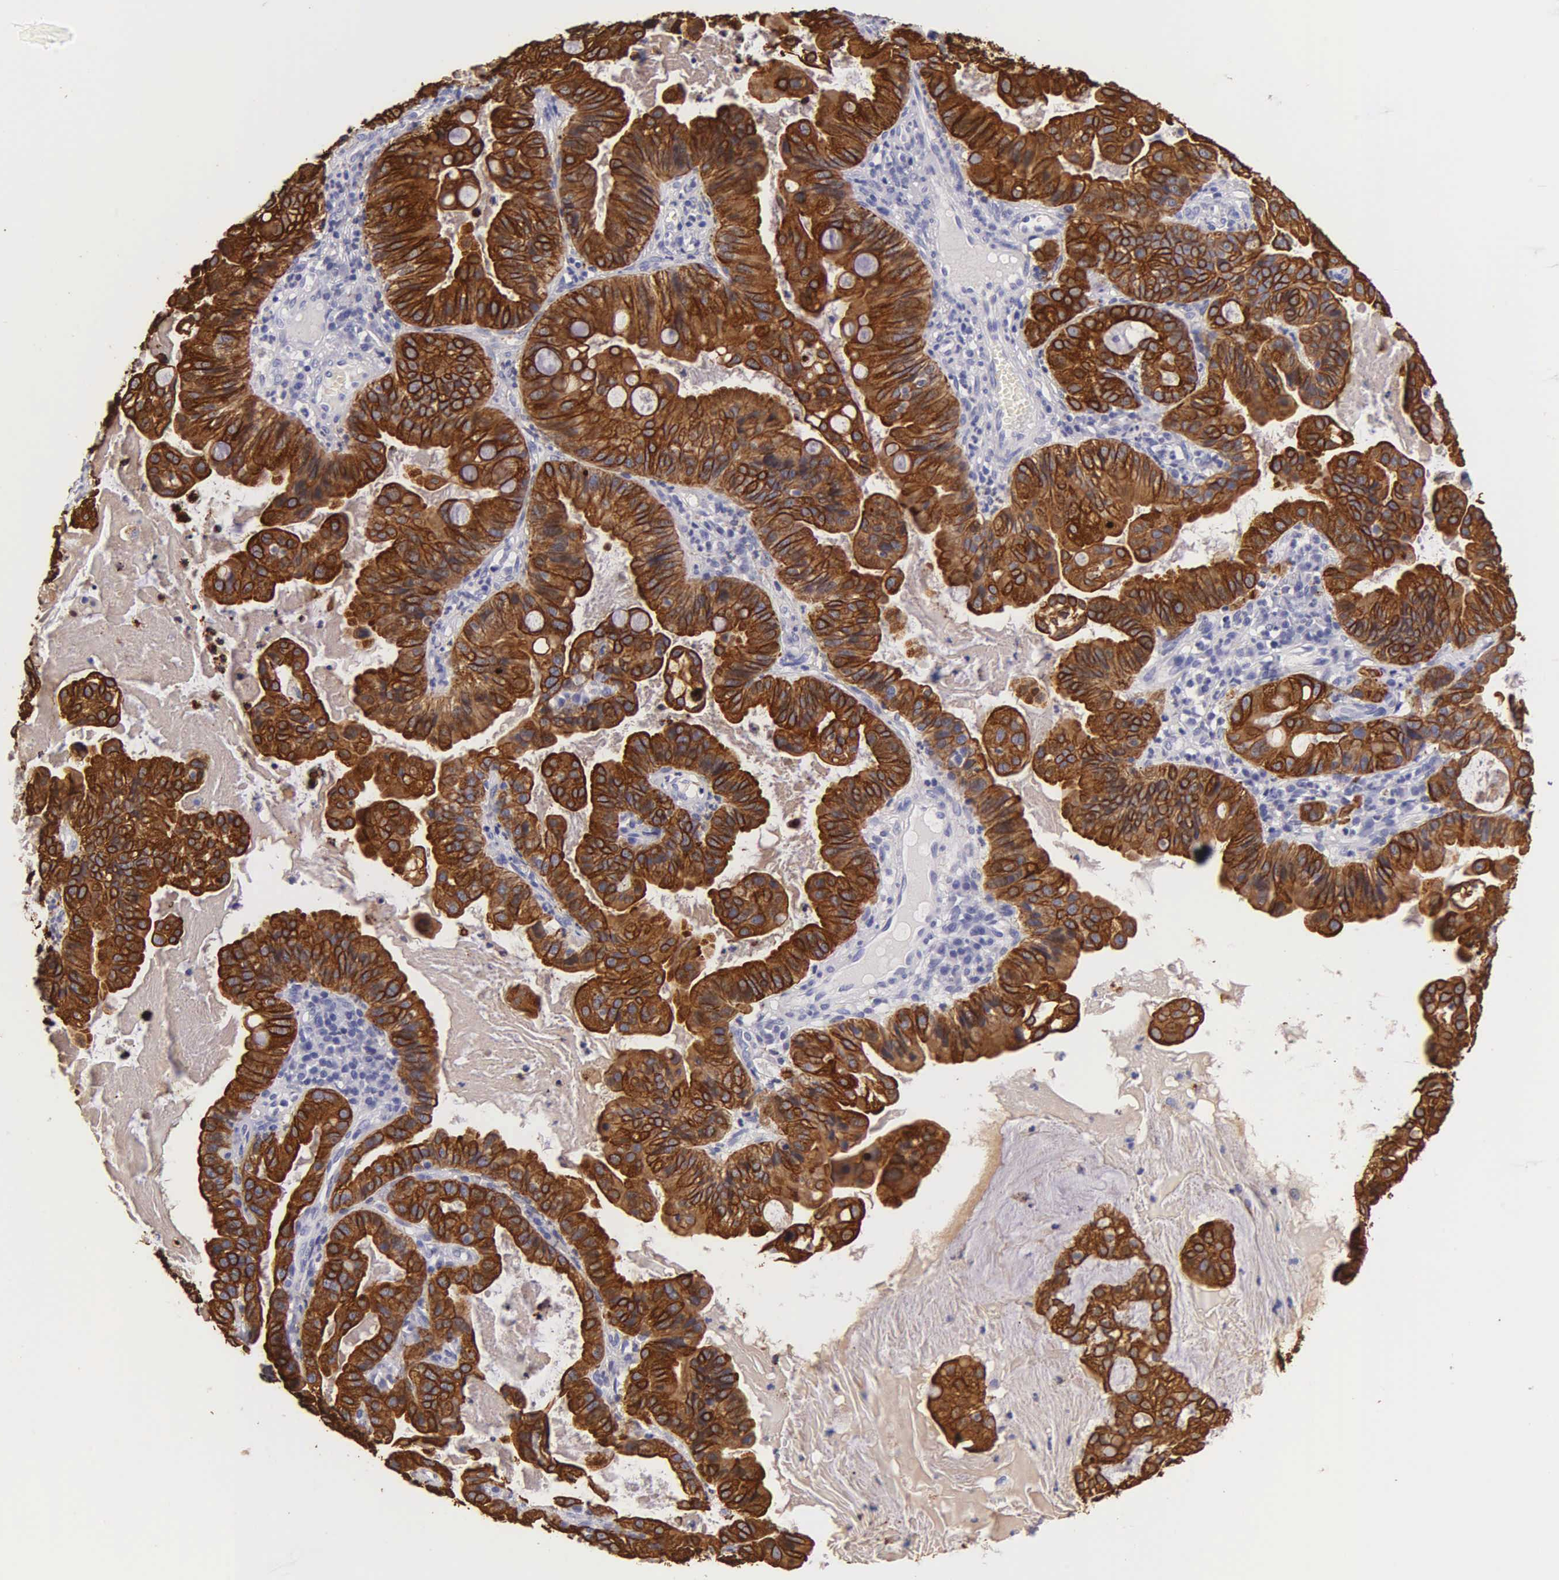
{"staining": {"intensity": "strong", "quantity": ">75%", "location": "cytoplasmic/membranous"}, "tissue": "cervical cancer", "cell_type": "Tumor cells", "image_type": "cancer", "snomed": [{"axis": "morphology", "description": "Adenocarcinoma, NOS"}, {"axis": "topography", "description": "Cervix"}], "caption": "Approximately >75% of tumor cells in cervical cancer demonstrate strong cytoplasmic/membranous protein expression as visualized by brown immunohistochemical staining.", "gene": "KRT17", "patient": {"sex": "female", "age": 41}}